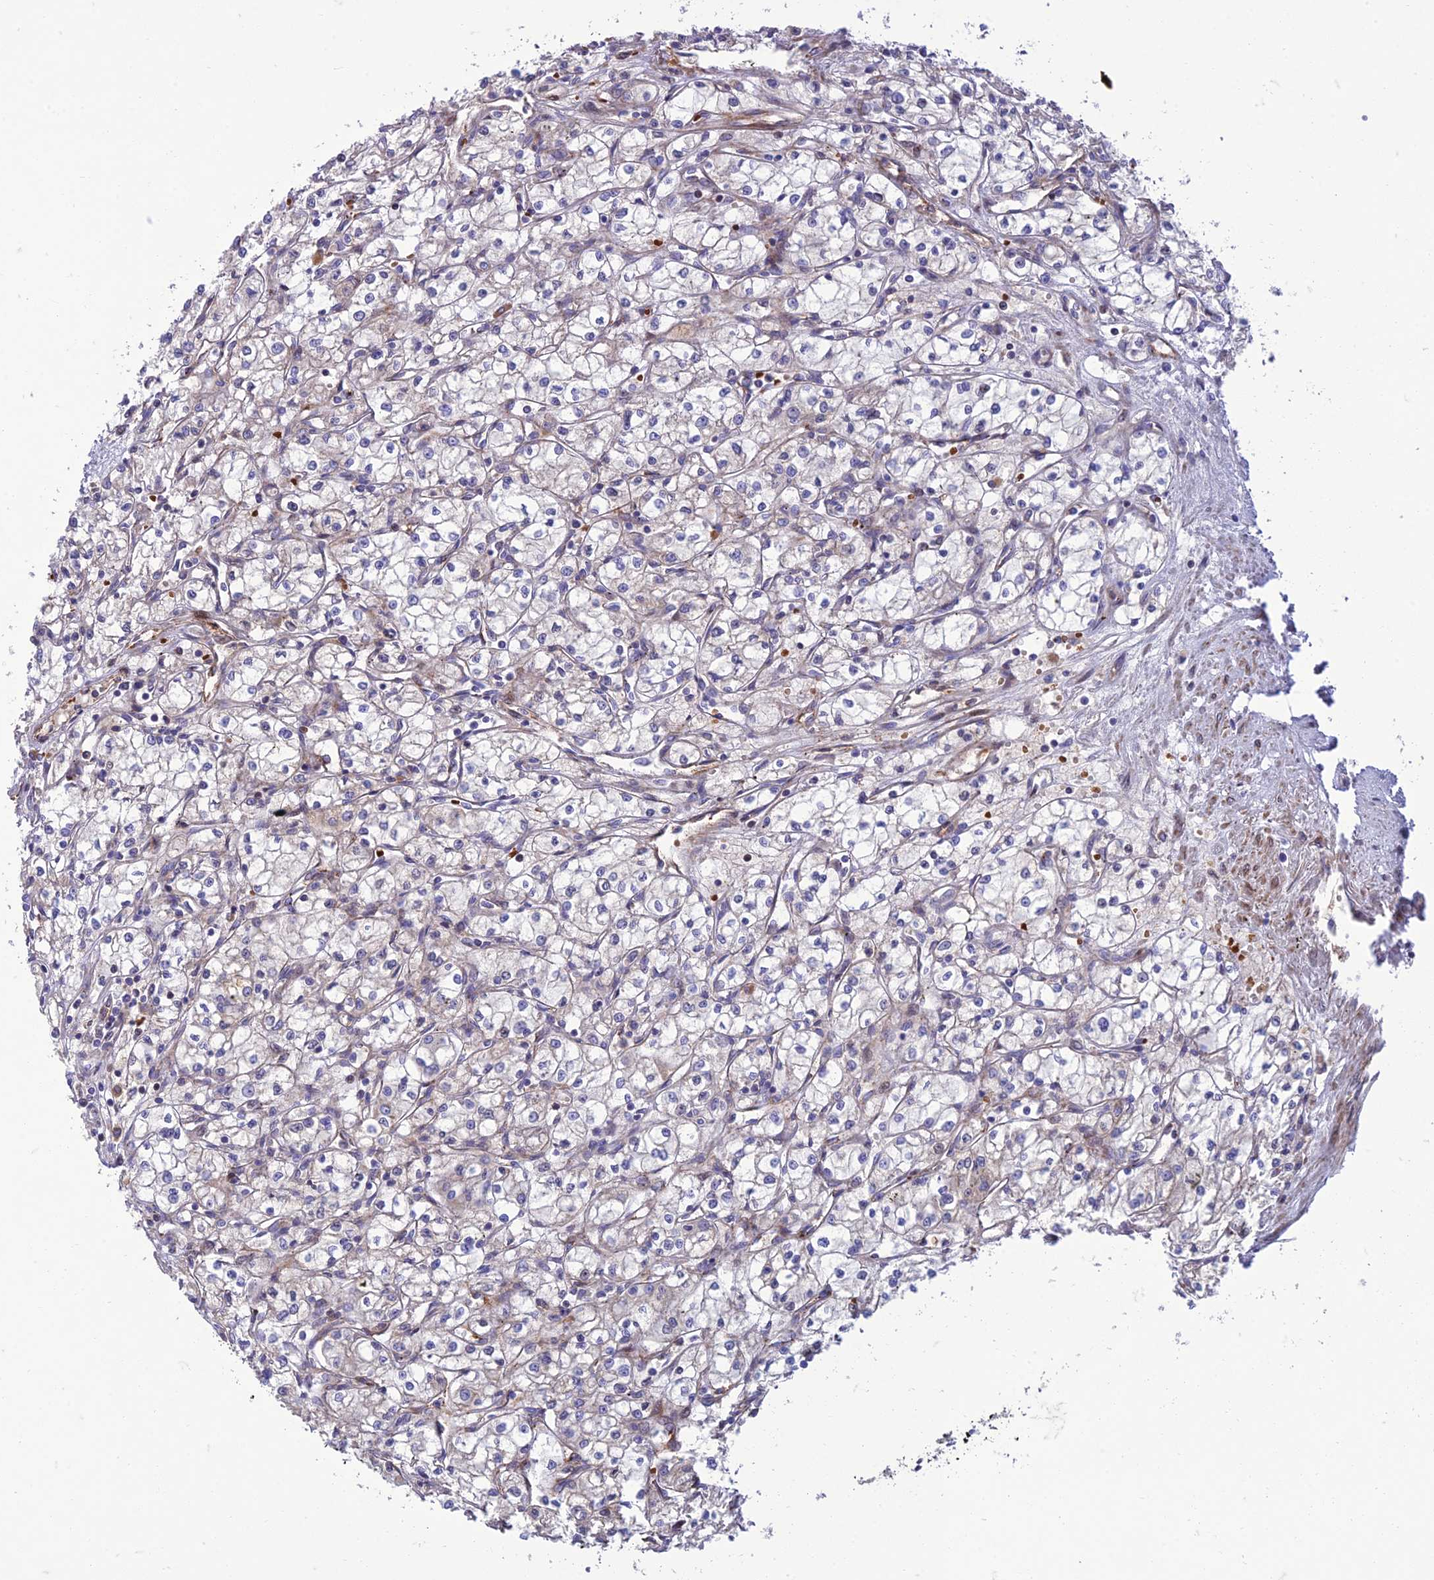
{"staining": {"intensity": "negative", "quantity": "none", "location": "none"}, "tissue": "renal cancer", "cell_type": "Tumor cells", "image_type": "cancer", "snomed": [{"axis": "morphology", "description": "Adenocarcinoma, NOS"}, {"axis": "topography", "description": "Kidney"}], "caption": "Immunohistochemistry (IHC) of renal cancer demonstrates no expression in tumor cells.", "gene": "SEL1L3", "patient": {"sex": "male", "age": 59}}